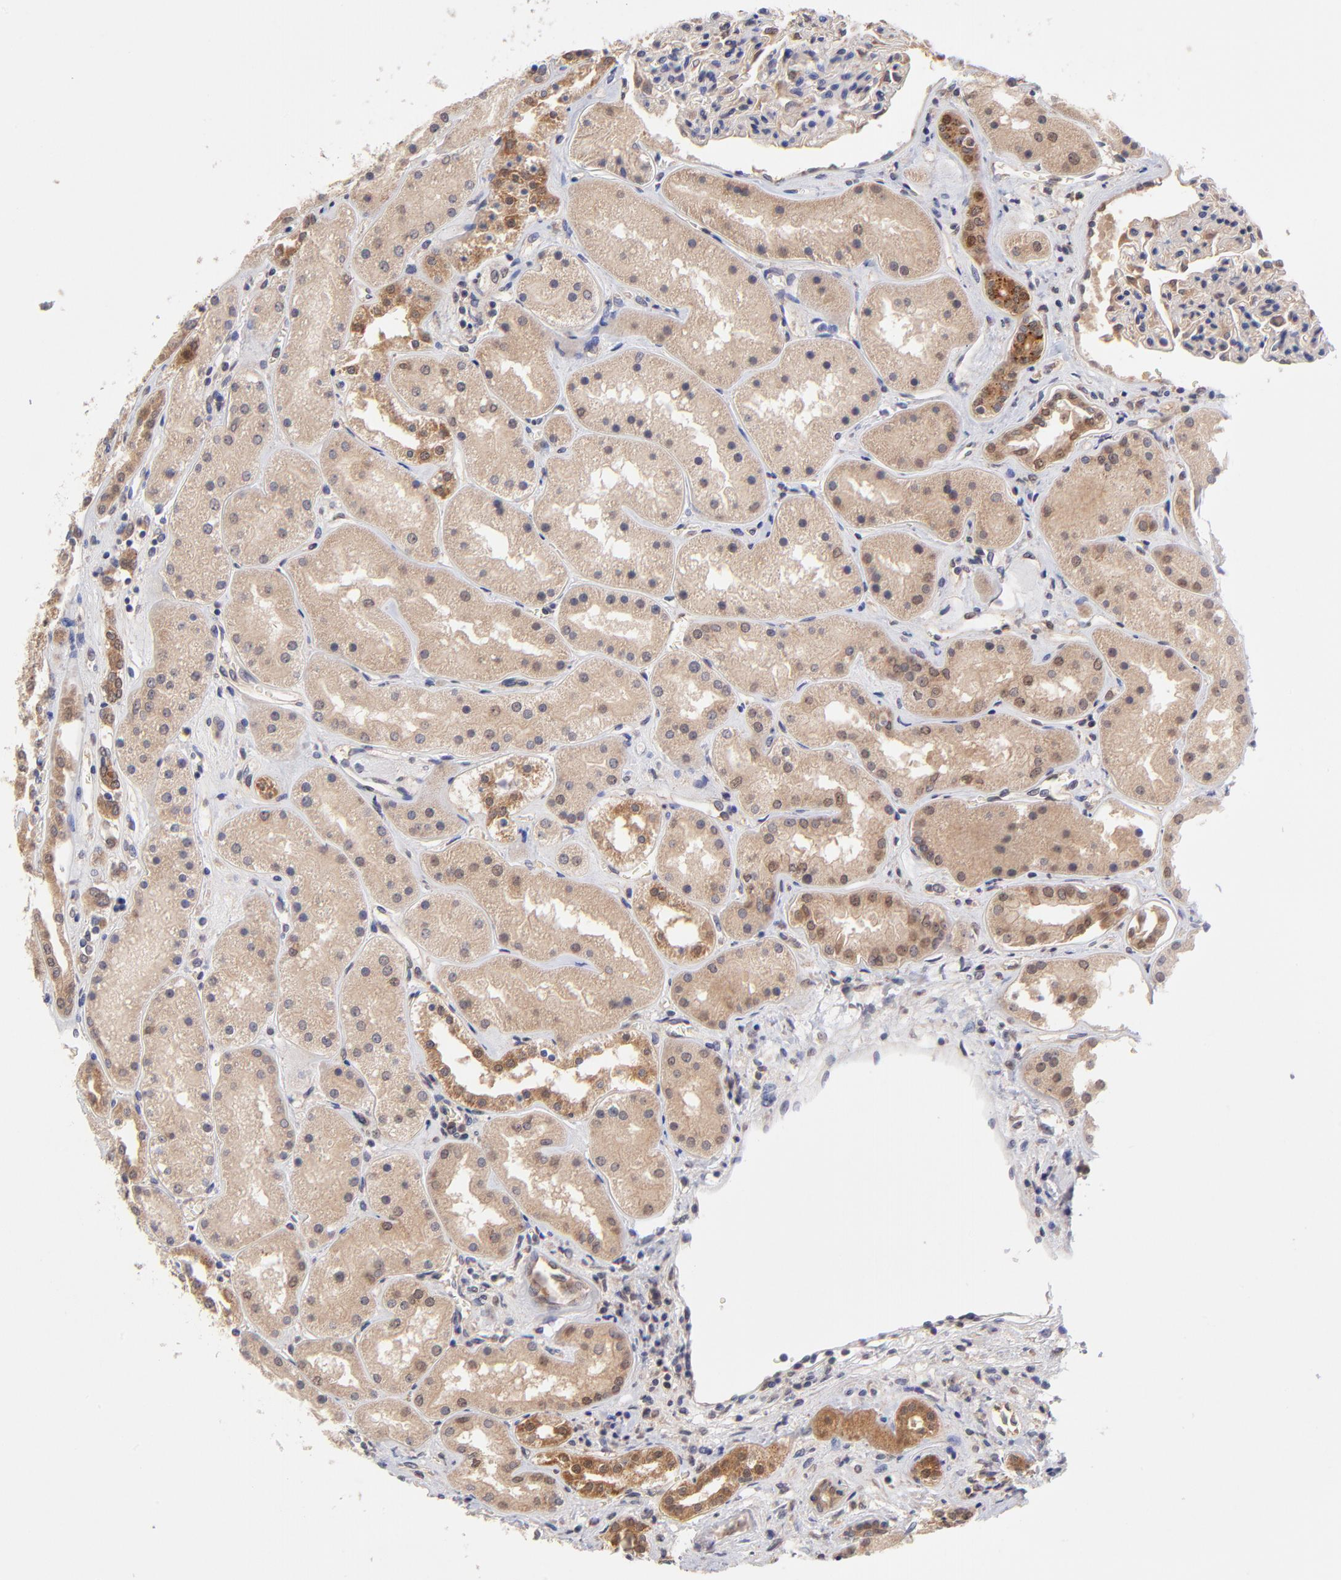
{"staining": {"intensity": "weak", "quantity": "25%-75%", "location": "cytoplasmic/membranous"}, "tissue": "kidney", "cell_type": "Cells in glomeruli", "image_type": "normal", "snomed": [{"axis": "morphology", "description": "Normal tissue, NOS"}, {"axis": "topography", "description": "Kidney"}], "caption": "A brown stain shows weak cytoplasmic/membranous expression of a protein in cells in glomeruli of normal human kidney.", "gene": "UBE2H", "patient": {"sex": "male", "age": 28}}